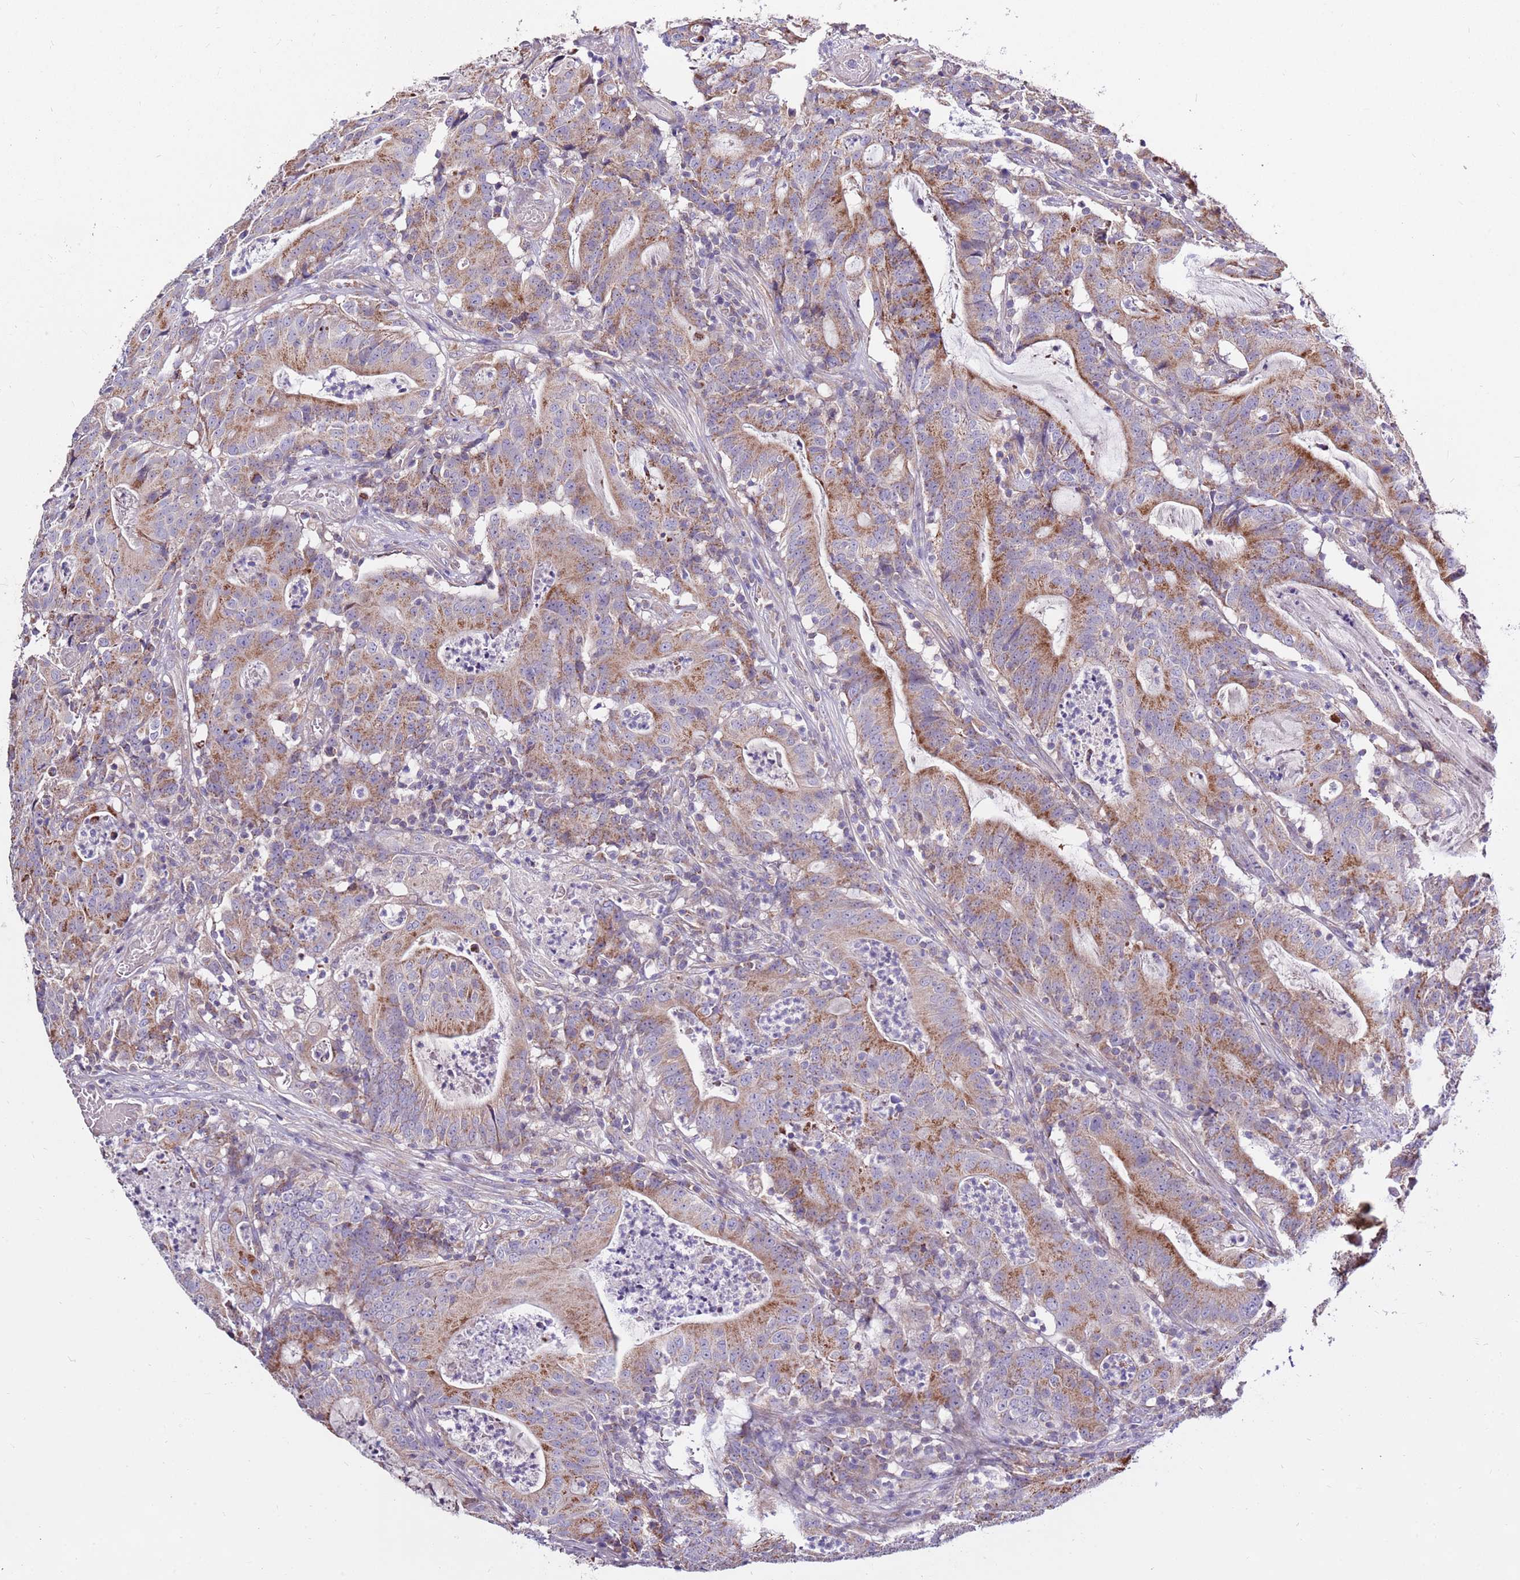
{"staining": {"intensity": "moderate", "quantity": ">75%", "location": "cytoplasmic/membranous"}, "tissue": "colorectal cancer", "cell_type": "Tumor cells", "image_type": "cancer", "snomed": [{"axis": "morphology", "description": "Adenocarcinoma, NOS"}, {"axis": "topography", "description": "Colon"}], "caption": "Immunohistochemical staining of human adenocarcinoma (colorectal) shows medium levels of moderate cytoplasmic/membranous protein expression in about >75% of tumor cells.", "gene": "SMG1", "patient": {"sex": "male", "age": 83}}